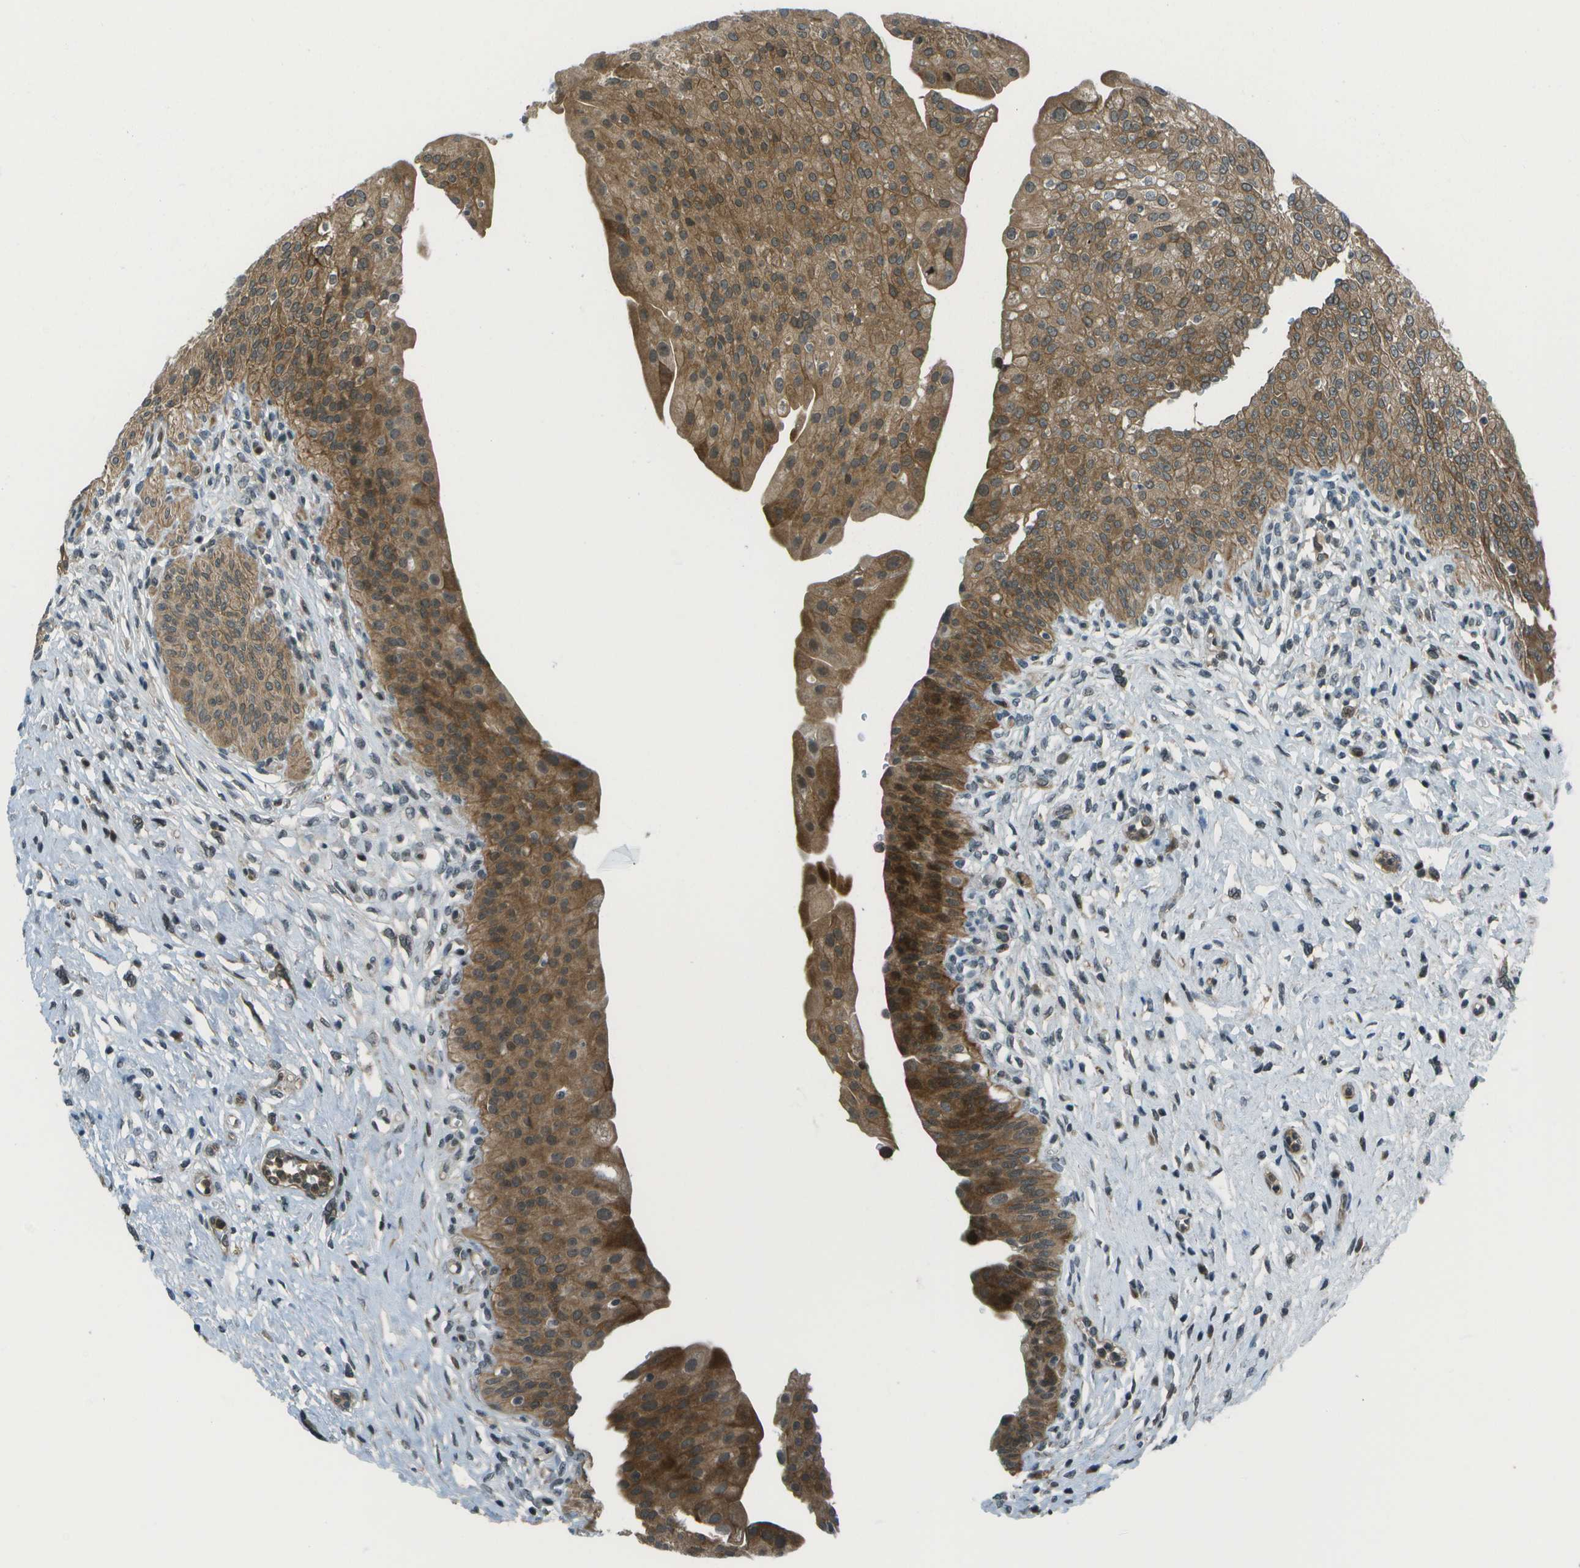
{"staining": {"intensity": "moderate", "quantity": ">75%", "location": "cytoplasmic/membranous"}, "tissue": "urinary bladder", "cell_type": "Urothelial cells", "image_type": "normal", "snomed": [{"axis": "morphology", "description": "Normal tissue, NOS"}, {"axis": "topography", "description": "Urinary bladder"}], "caption": "Protein expression analysis of normal urinary bladder demonstrates moderate cytoplasmic/membranous positivity in approximately >75% of urothelial cells.", "gene": "TMEM19", "patient": {"sex": "male", "age": 46}}